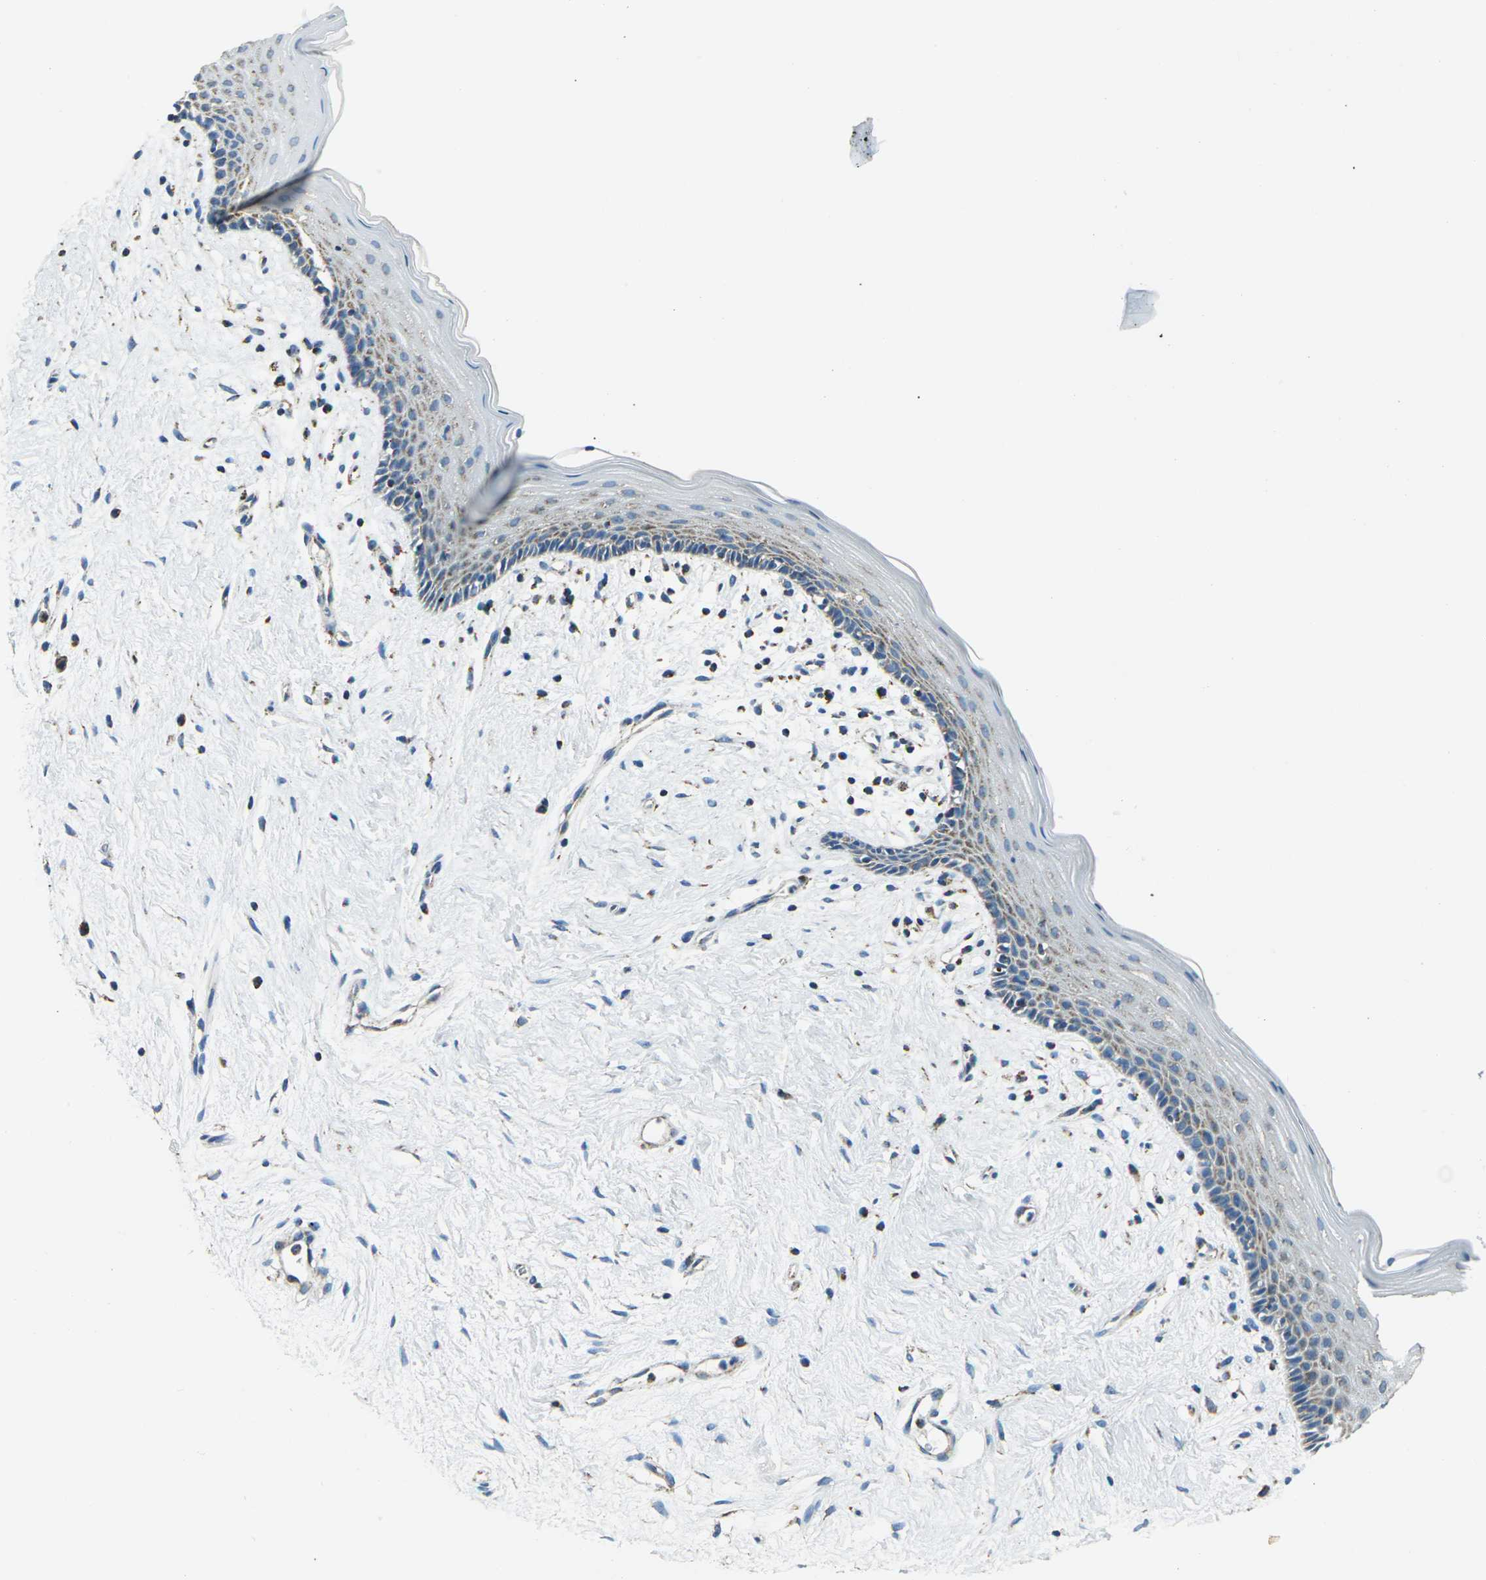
{"staining": {"intensity": "weak", "quantity": "25%-75%", "location": "cytoplasmic/membranous"}, "tissue": "vagina", "cell_type": "Squamous epithelial cells", "image_type": "normal", "snomed": [{"axis": "morphology", "description": "Normal tissue, NOS"}, {"axis": "topography", "description": "Vagina"}], "caption": "Vagina stained with IHC demonstrates weak cytoplasmic/membranous positivity in approximately 25%-75% of squamous epithelial cells. (Stains: DAB in brown, nuclei in blue, Microscopy: brightfield microscopy at high magnification).", "gene": "IRF3", "patient": {"sex": "female", "age": 44}}